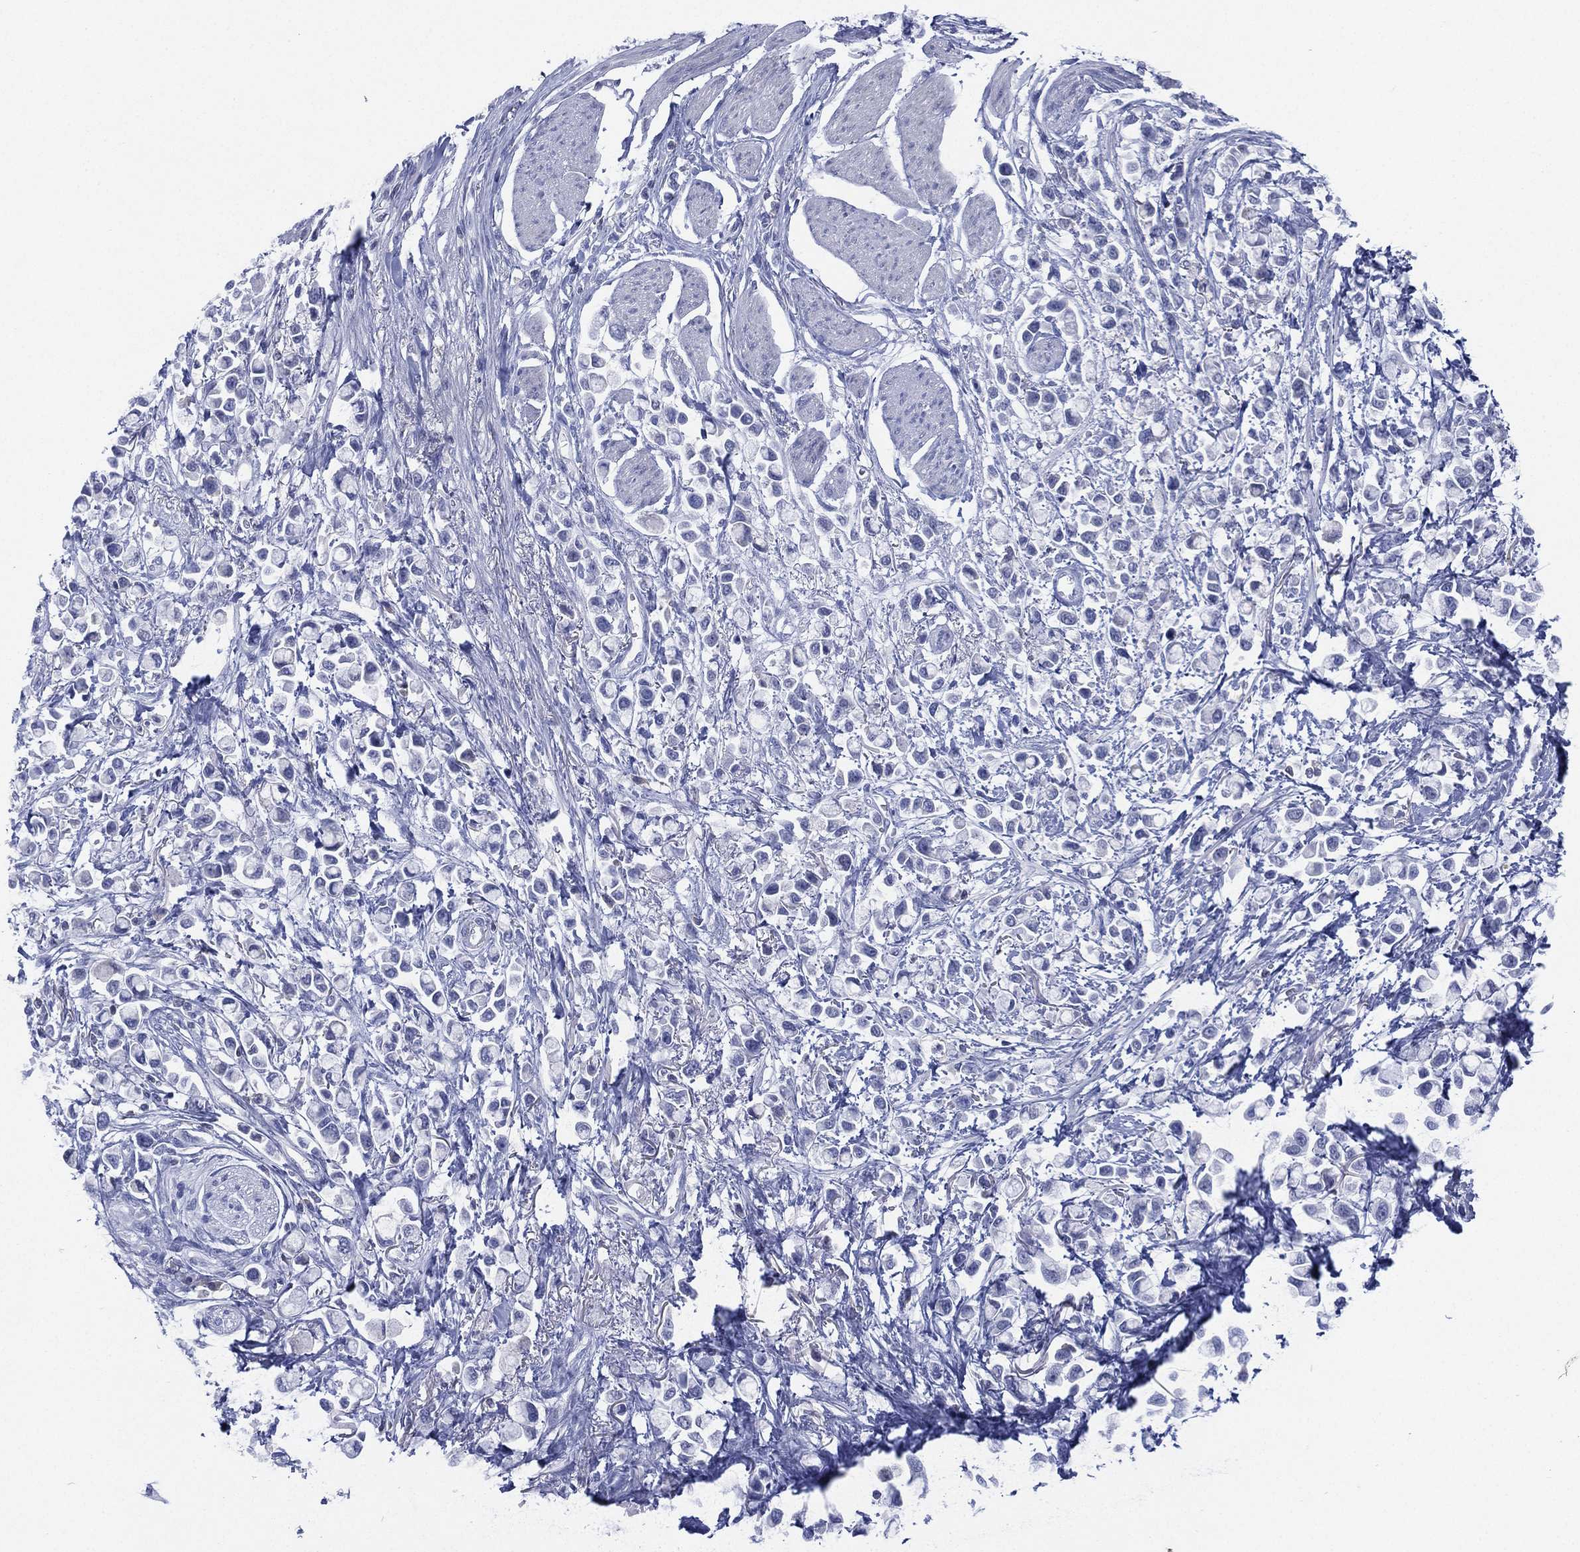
{"staining": {"intensity": "negative", "quantity": "none", "location": "none"}, "tissue": "stomach cancer", "cell_type": "Tumor cells", "image_type": "cancer", "snomed": [{"axis": "morphology", "description": "Adenocarcinoma, NOS"}, {"axis": "topography", "description": "Stomach"}], "caption": "A high-resolution photomicrograph shows IHC staining of adenocarcinoma (stomach), which reveals no significant expression in tumor cells.", "gene": "SEPTIN1", "patient": {"sex": "female", "age": 81}}